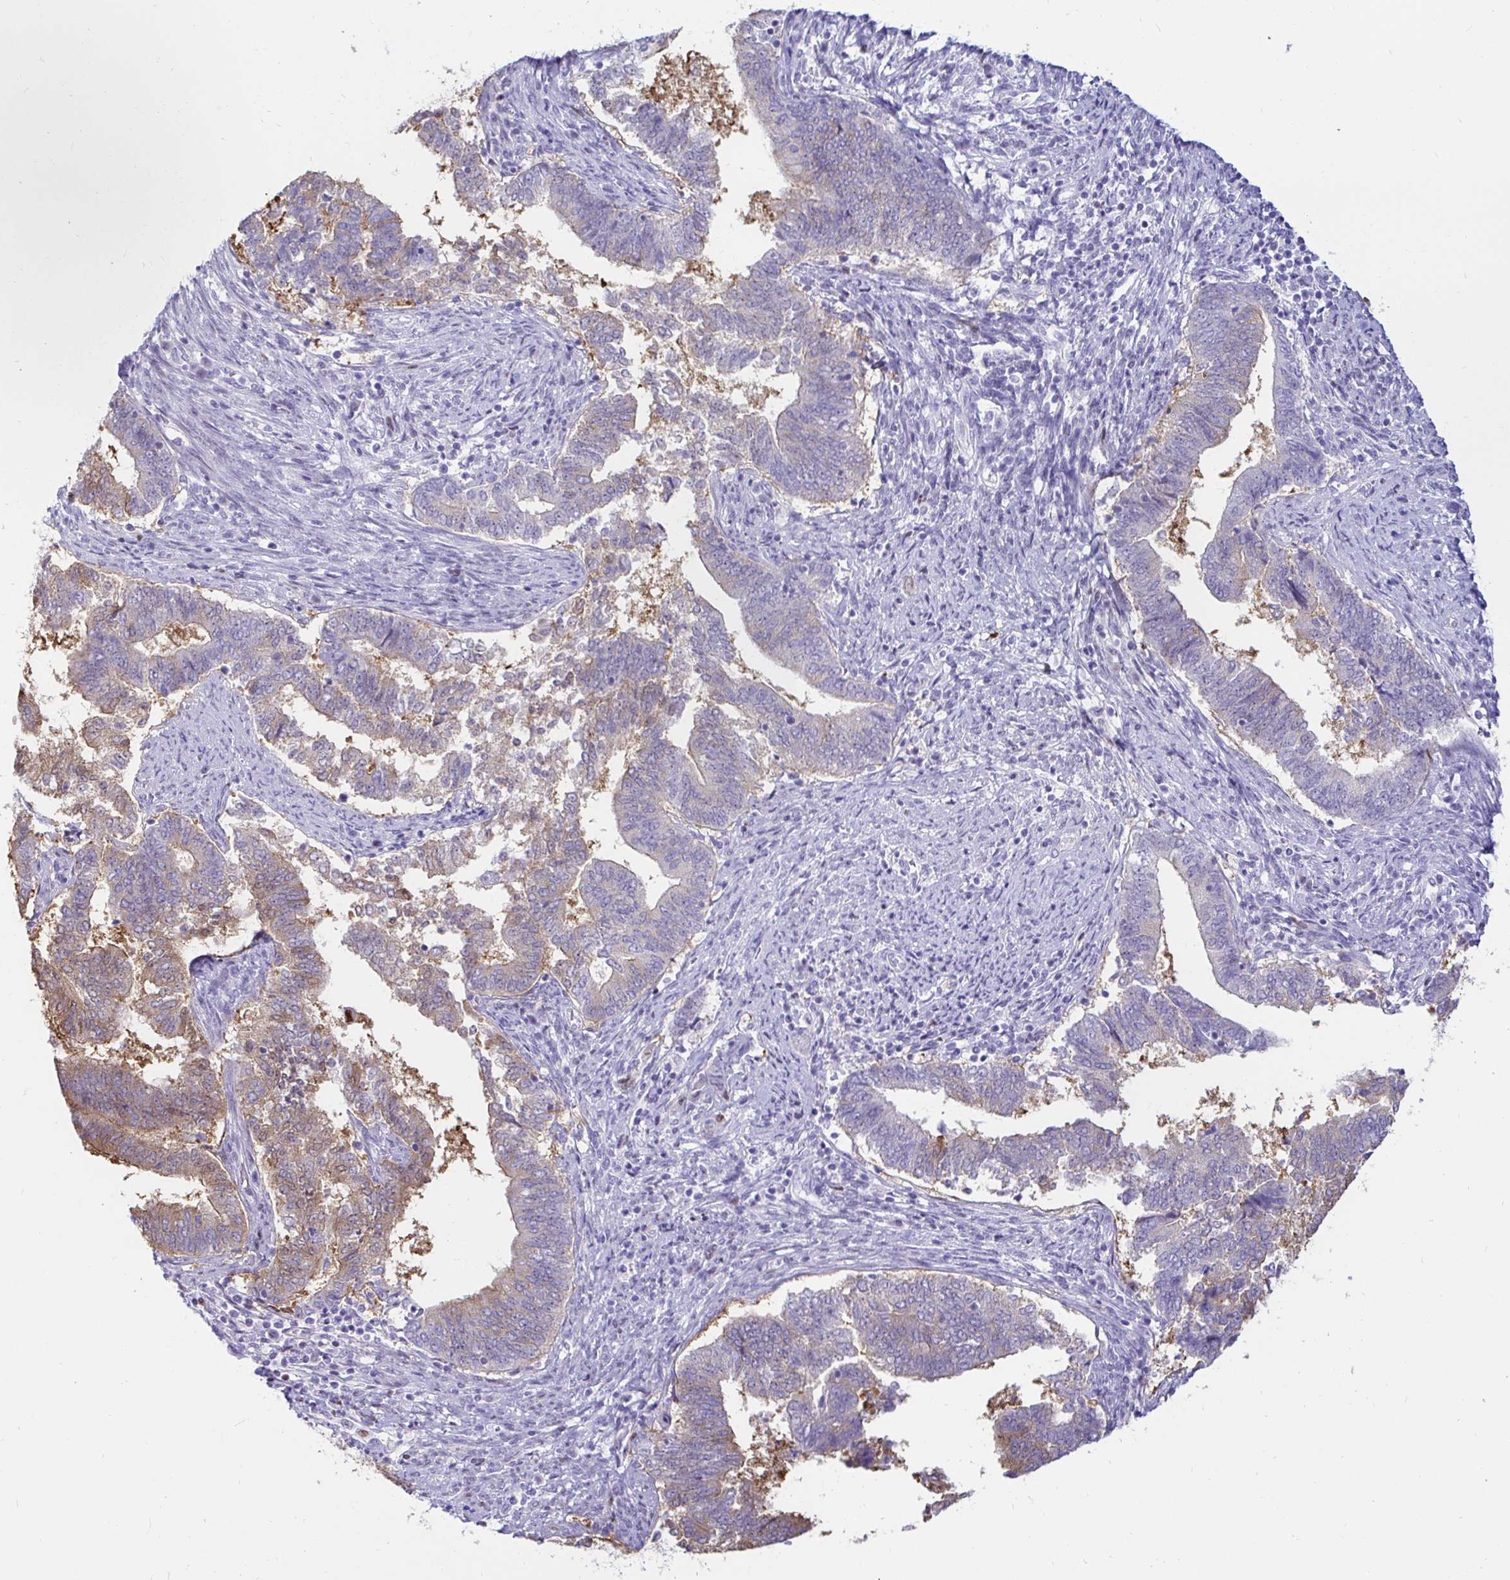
{"staining": {"intensity": "weak", "quantity": "25%-75%", "location": "cytoplasmic/membranous"}, "tissue": "endometrial cancer", "cell_type": "Tumor cells", "image_type": "cancer", "snomed": [{"axis": "morphology", "description": "Adenocarcinoma, NOS"}, {"axis": "topography", "description": "Endometrium"}], "caption": "Protein expression analysis of human endometrial adenocarcinoma reveals weak cytoplasmic/membranous staining in about 25%-75% of tumor cells.", "gene": "CAPSL", "patient": {"sex": "female", "age": 65}}